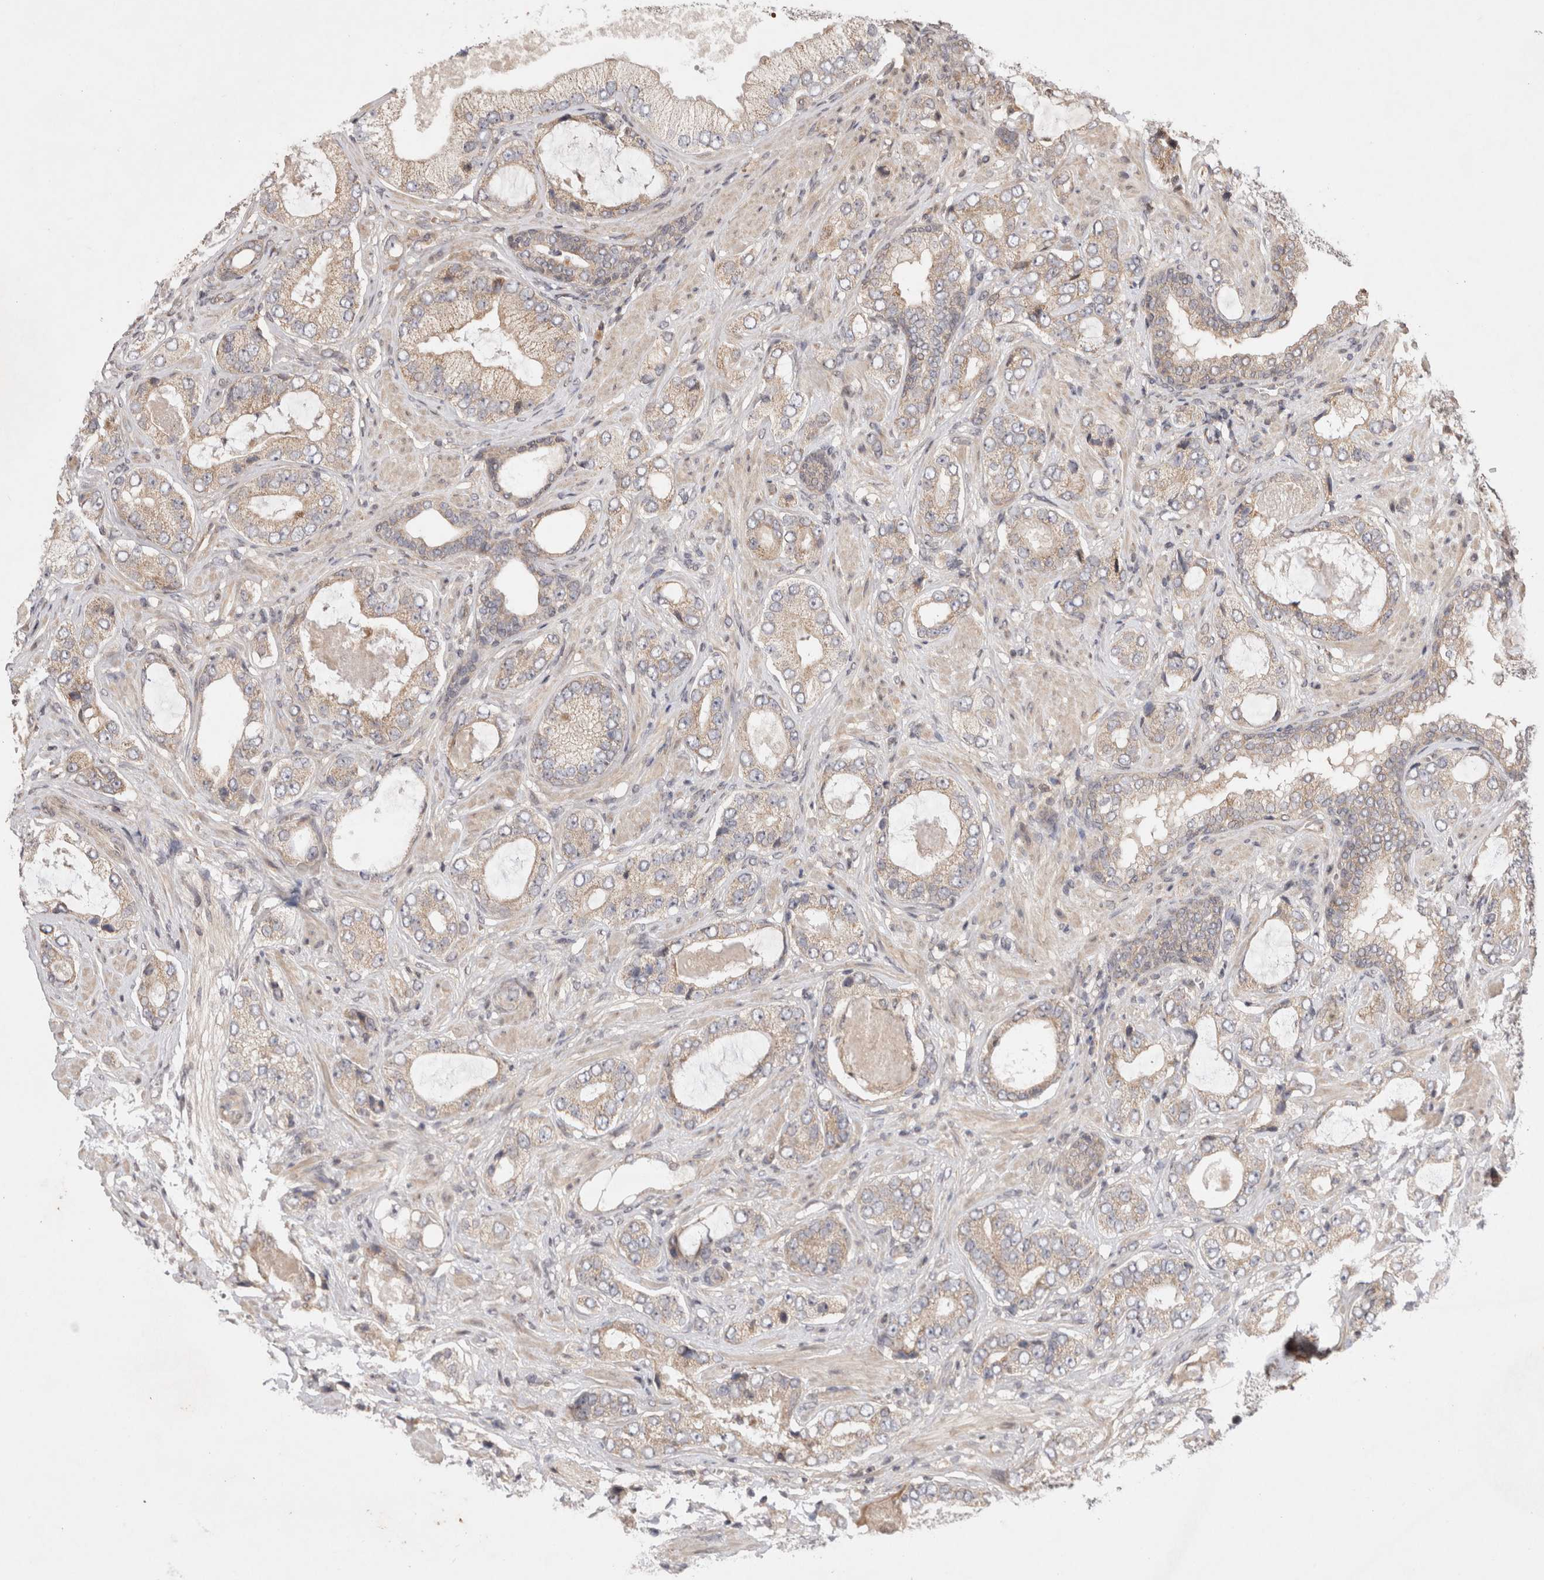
{"staining": {"intensity": "weak", "quantity": ">75%", "location": "cytoplasmic/membranous"}, "tissue": "prostate cancer", "cell_type": "Tumor cells", "image_type": "cancer", "snomed": [{"axis": "morphology", "description": "Normal tissue, NOS"}, {"axis": "morphology", "description": "Adenocarcinoma, High grade"}, {"axis": "topography", "description": "Prostate"}, {"axis": "topography", "description": "Peripheral nerve tissue"}], "caption": "A histopathology image of human prostate adenocarcinoma (high-grade) stained for a protein displays weak cytoplasmic/membranous brown staining in tumor cells.", "gene": "EIF2AK1", "patient": {"sex": "male", "age": 59}}